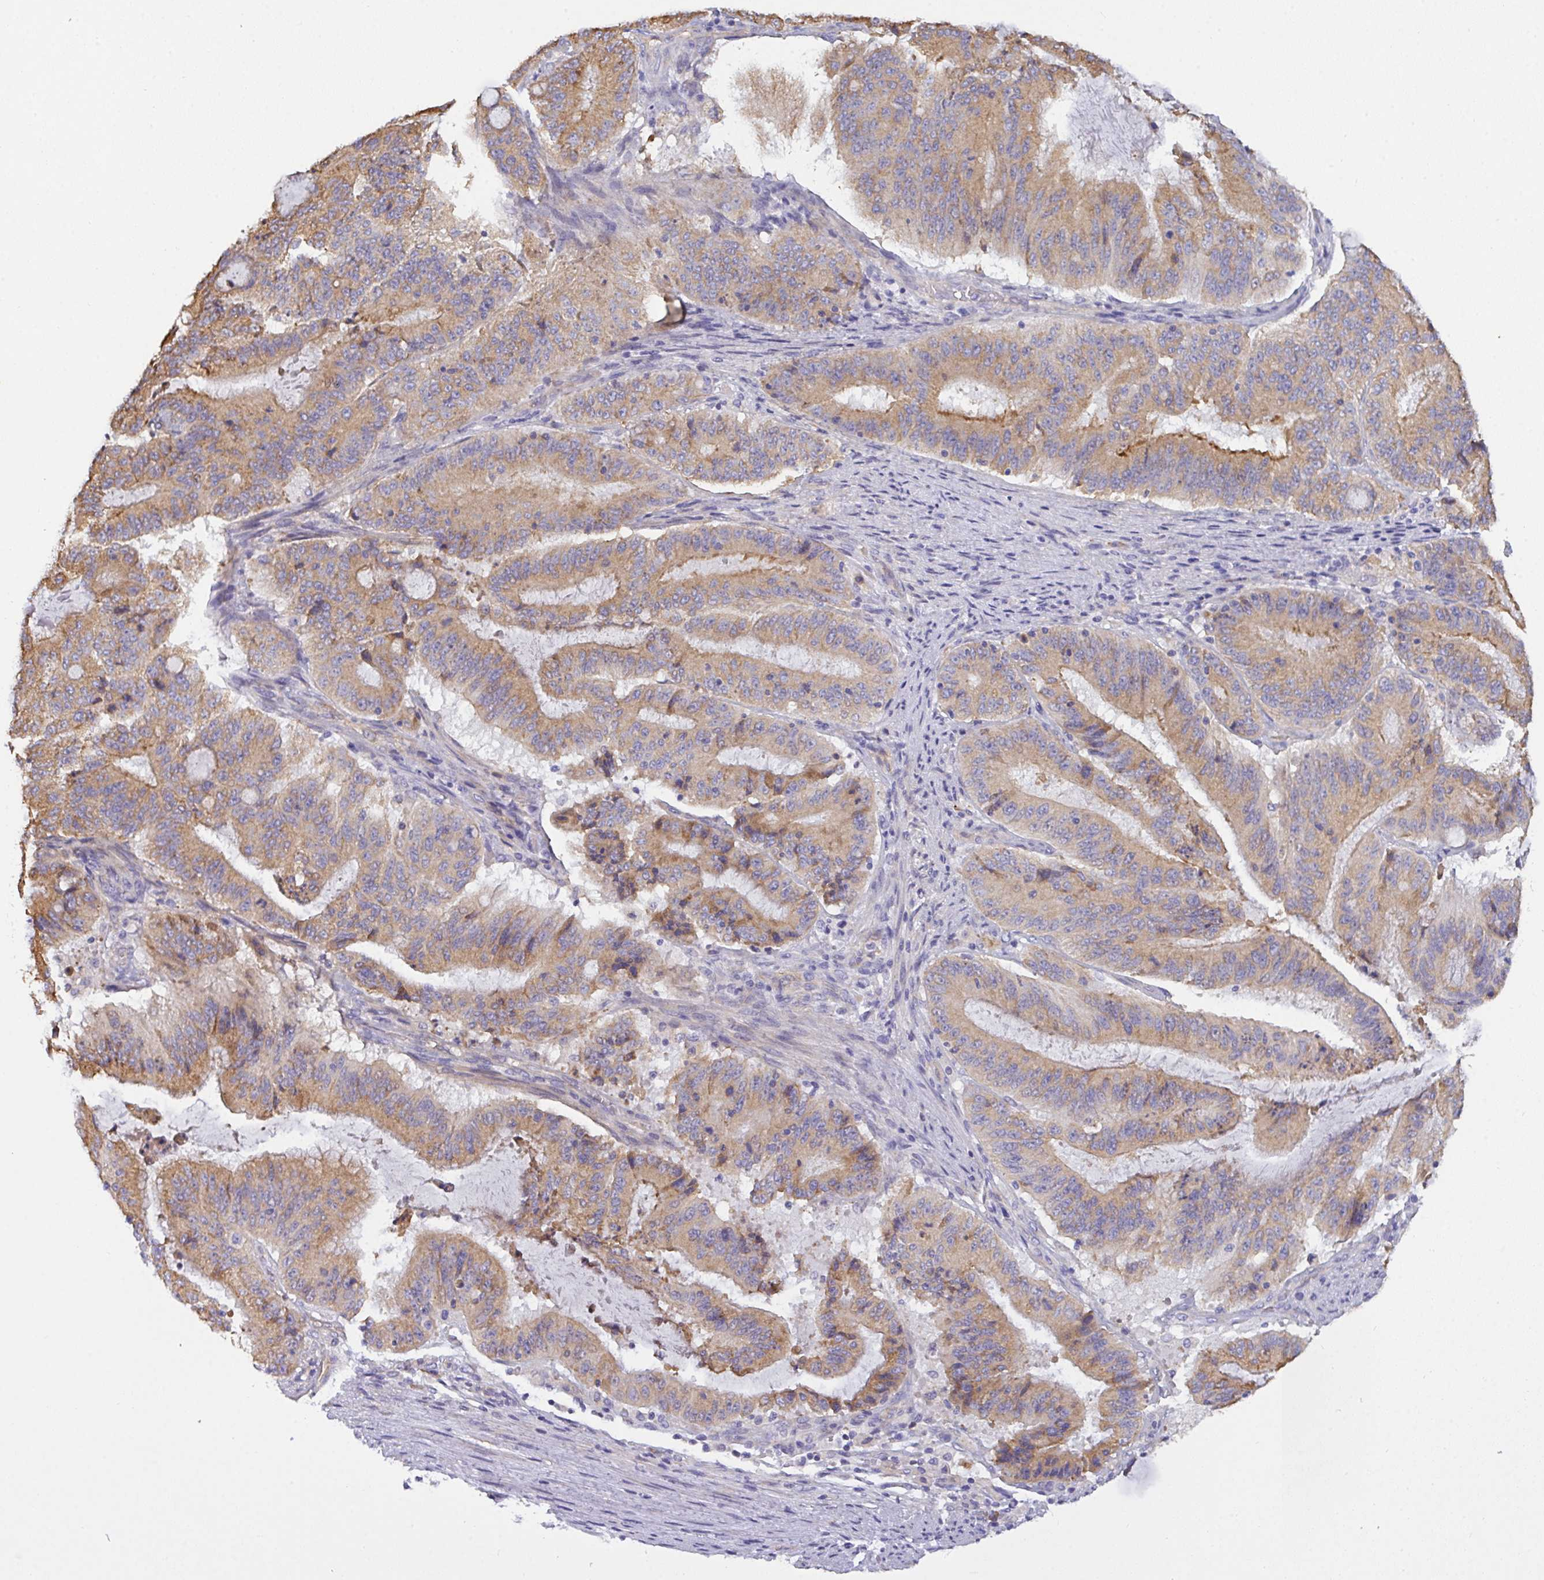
{"staining": {"intensity": "moderate", "quantity": ">75%", "location": "cytoplasmic/membranous"}, "tissue": "liver cancer", "cell_type": "Tumor cells", "image_type": "cancer", "snomed": [{"axis": "morphology", "description": "Normal tissue, NOS"}, {"axis": "morphology", "description": "Cholangiocarcinoma"}, {"axis": "topography", "description": "Liver"}, {"axis": "topography", "description": "Peripheral nerve tissue"}], "caption": "Brown immunohistochemical staining in liver cancer (cholangiocarcinoma) shows moderate cytoplasmic/membranous positivity in approximately >75% of tumor cells.", "gene": "SLC66A1", "patient": {"sex": "female", "age": 73}}